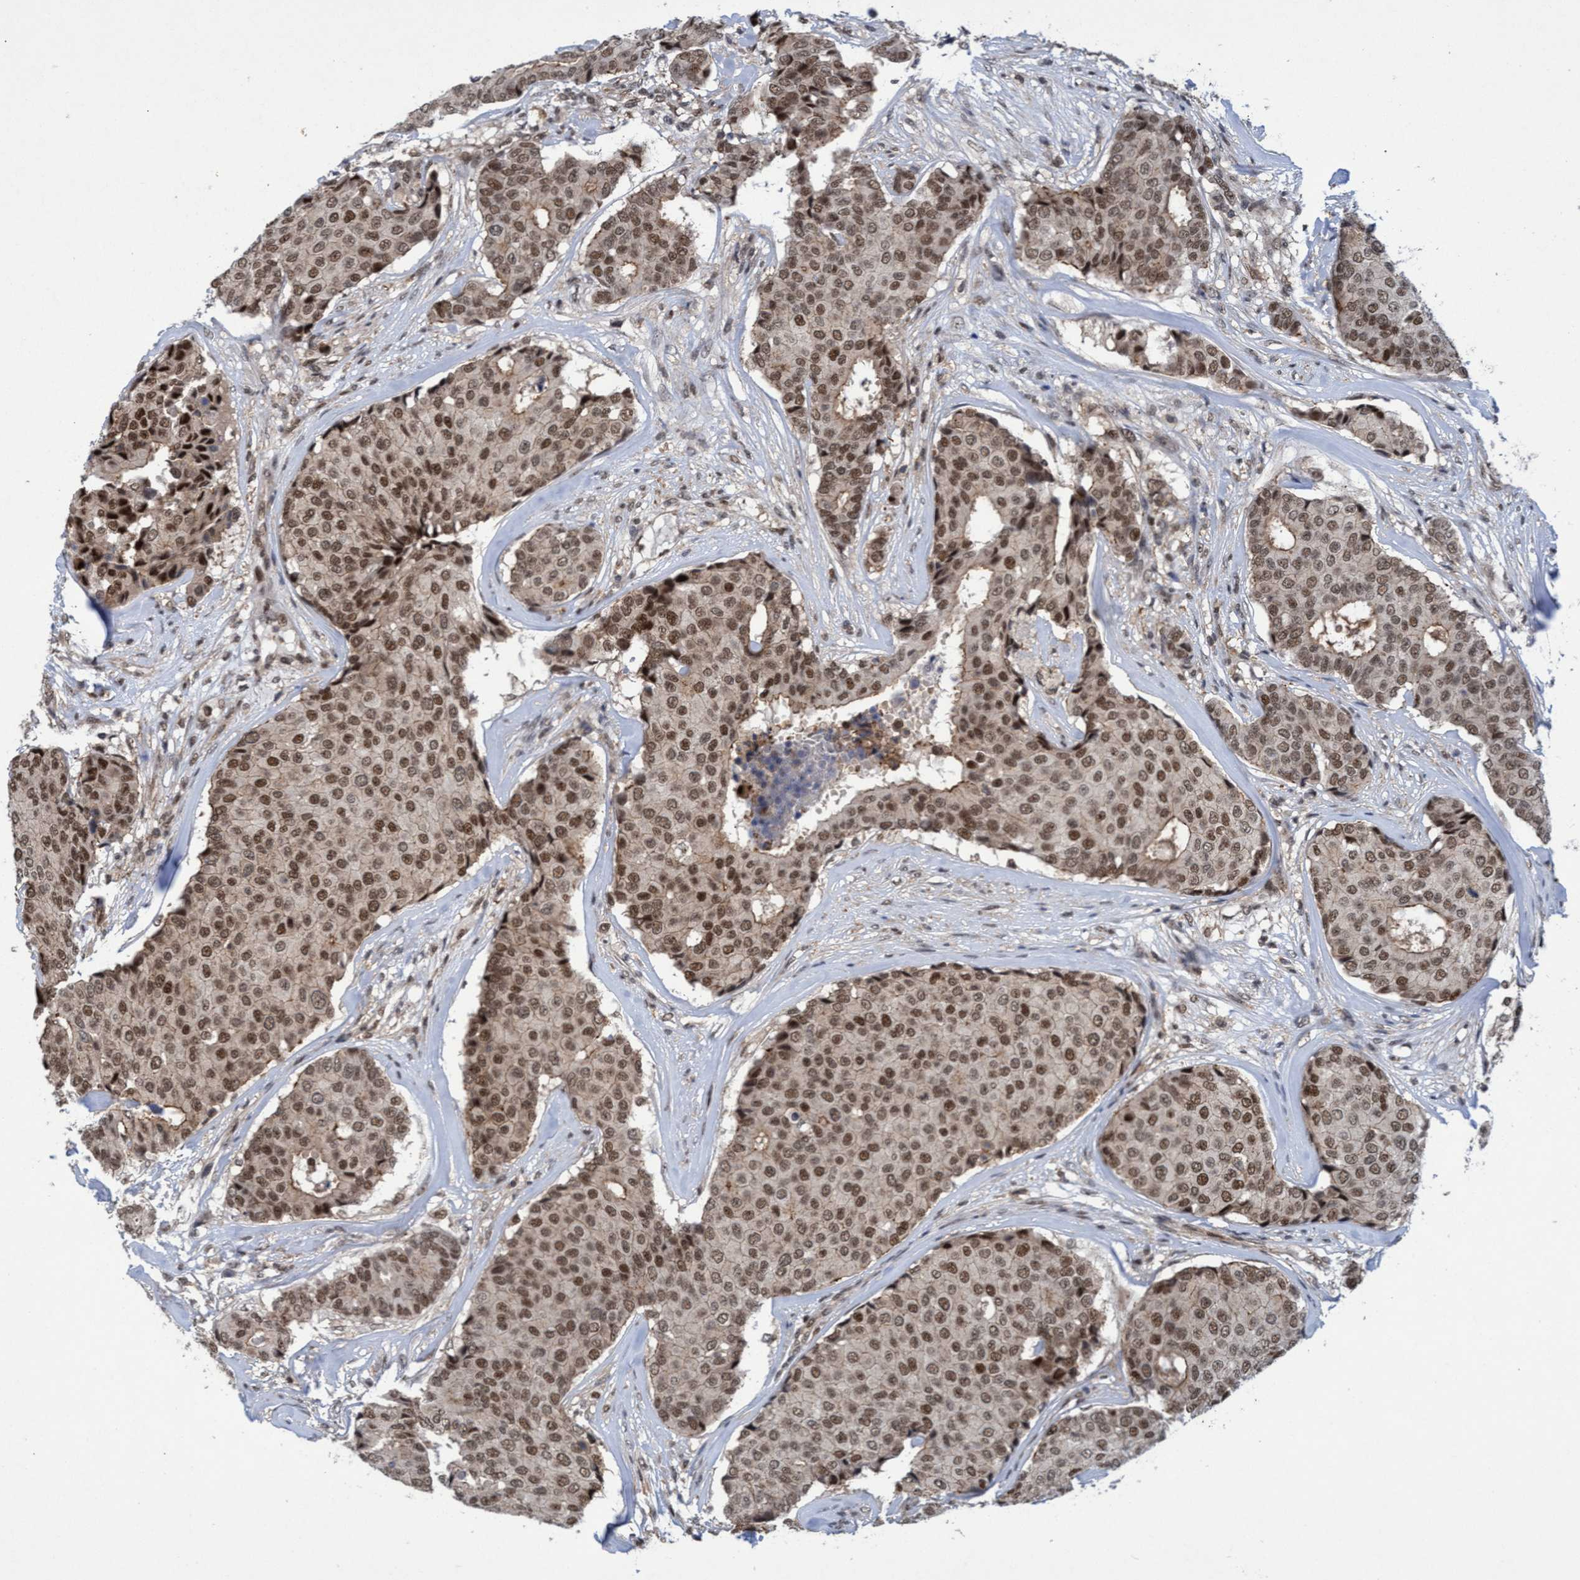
{"staining": {"intensity": "moderate", "quantity": ">75%", "location": "nuclear"}, "tissue": "breast cancer", "cell_type": "Tumor cells", "image_type": "cancer", "snomed": [{"axis": "morphology", "description": "Duct carcinoma"}, {"axis": "topography", "description": "Breast"}], "caption": "DAB immunohistochemical staining of breast invasive ductal carcinoma demonstrates moderate nuclear protein positivity in approximately >75% of tumor cells. (DAB IHC with brightfield microscopy, high magnification).", "gene": "GTF2F1", "patient": {"sex": "female", "age": 75}}